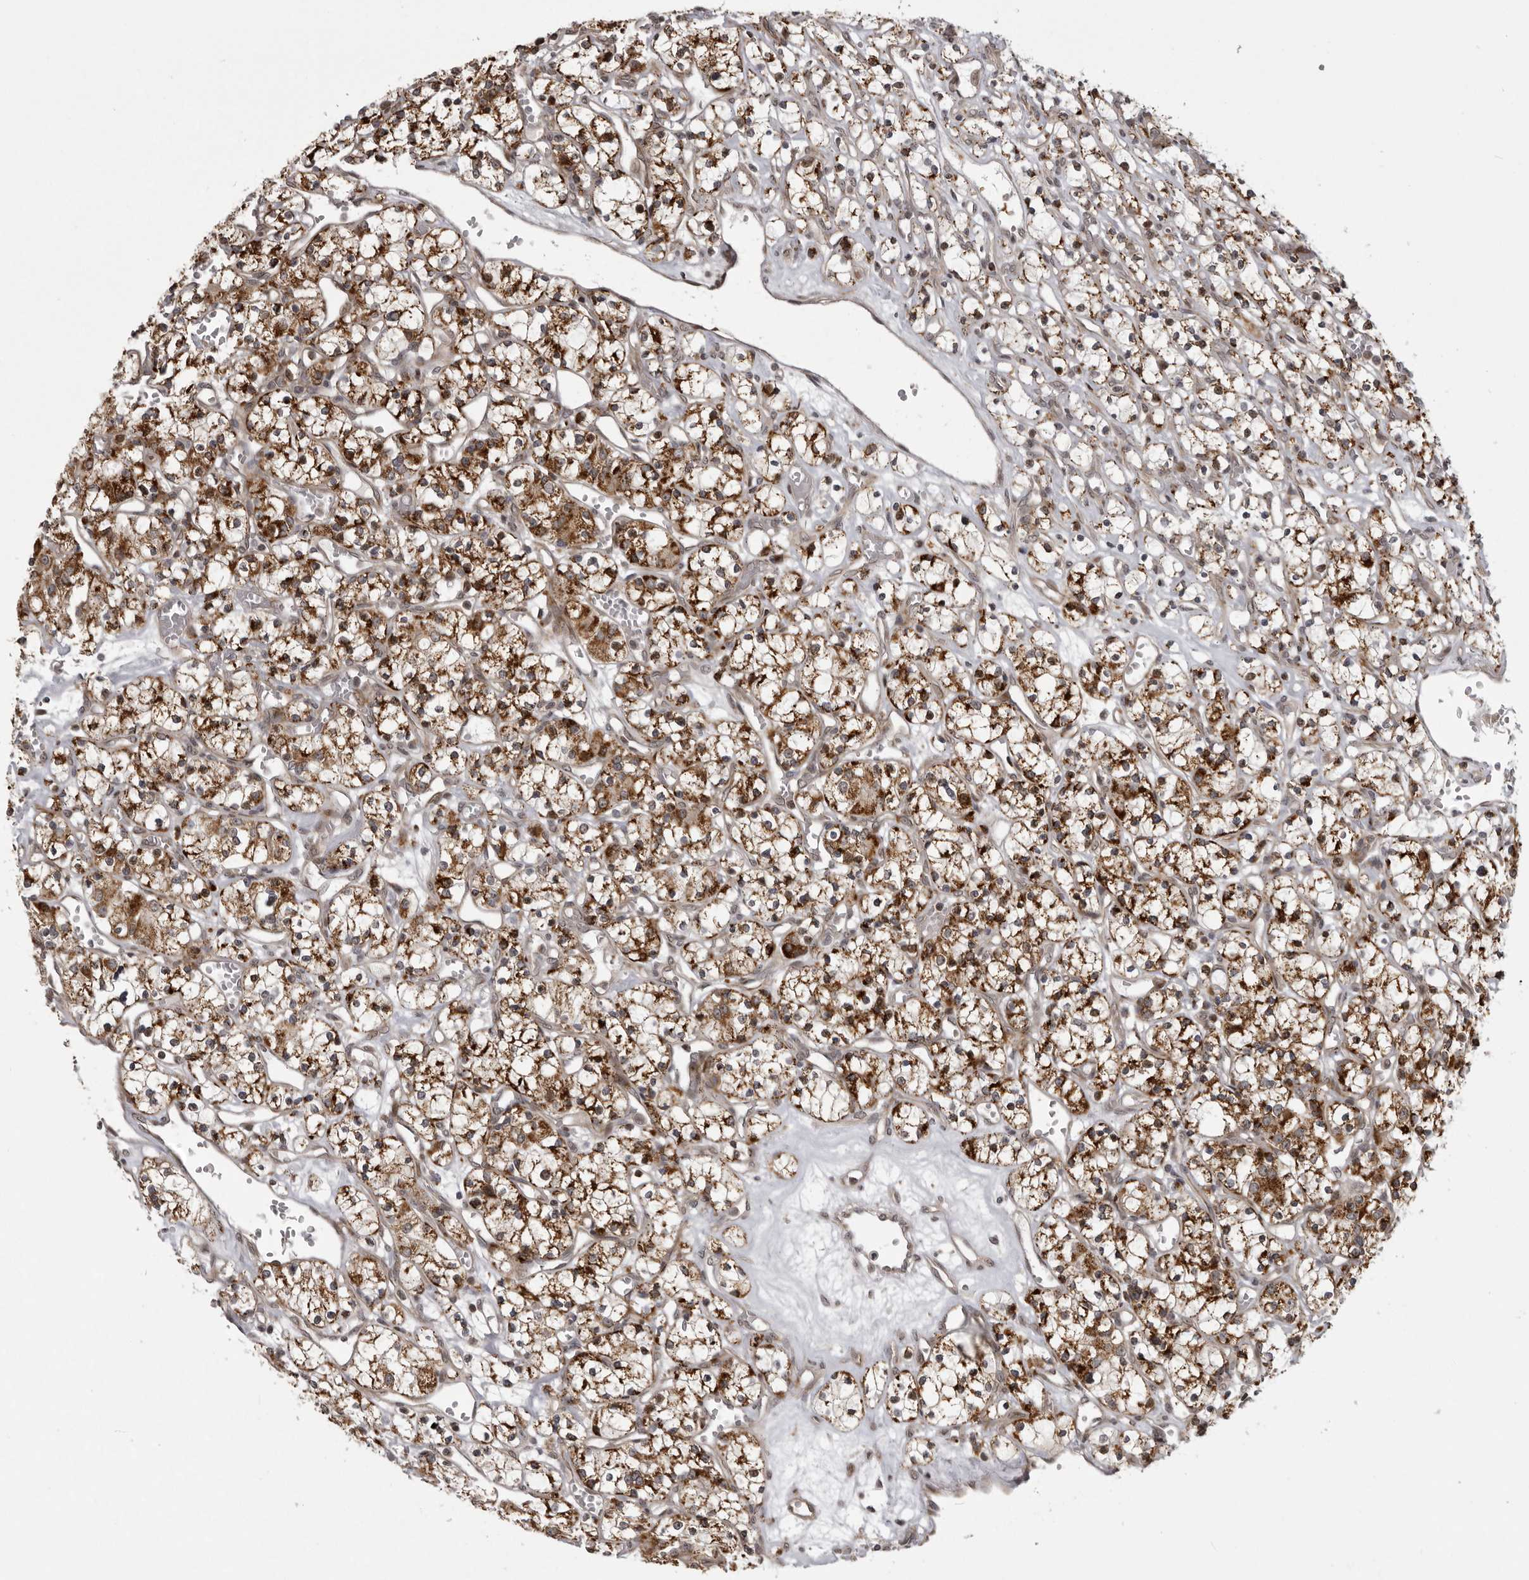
{"staining": {"intensity": "strong", "quantity": ">75%", "location": "cytoplasmic/membranous"}, "tissue": "renal cancer", "cell_type": "Tumor cells", "image_type": "cancer", "snomed": [{"axis": "morphology", "description": "Adenocarcinoma, NOS"}, {"axis": "topography", "description": "Kidney"}], "caption": "Renal adenocarcinoma tissue reveals strong cytoplasmic/membranous expression in about >75% of tumor cells", "gene": "C1orf109", "patient": {"sex": "female", "age": 59}}